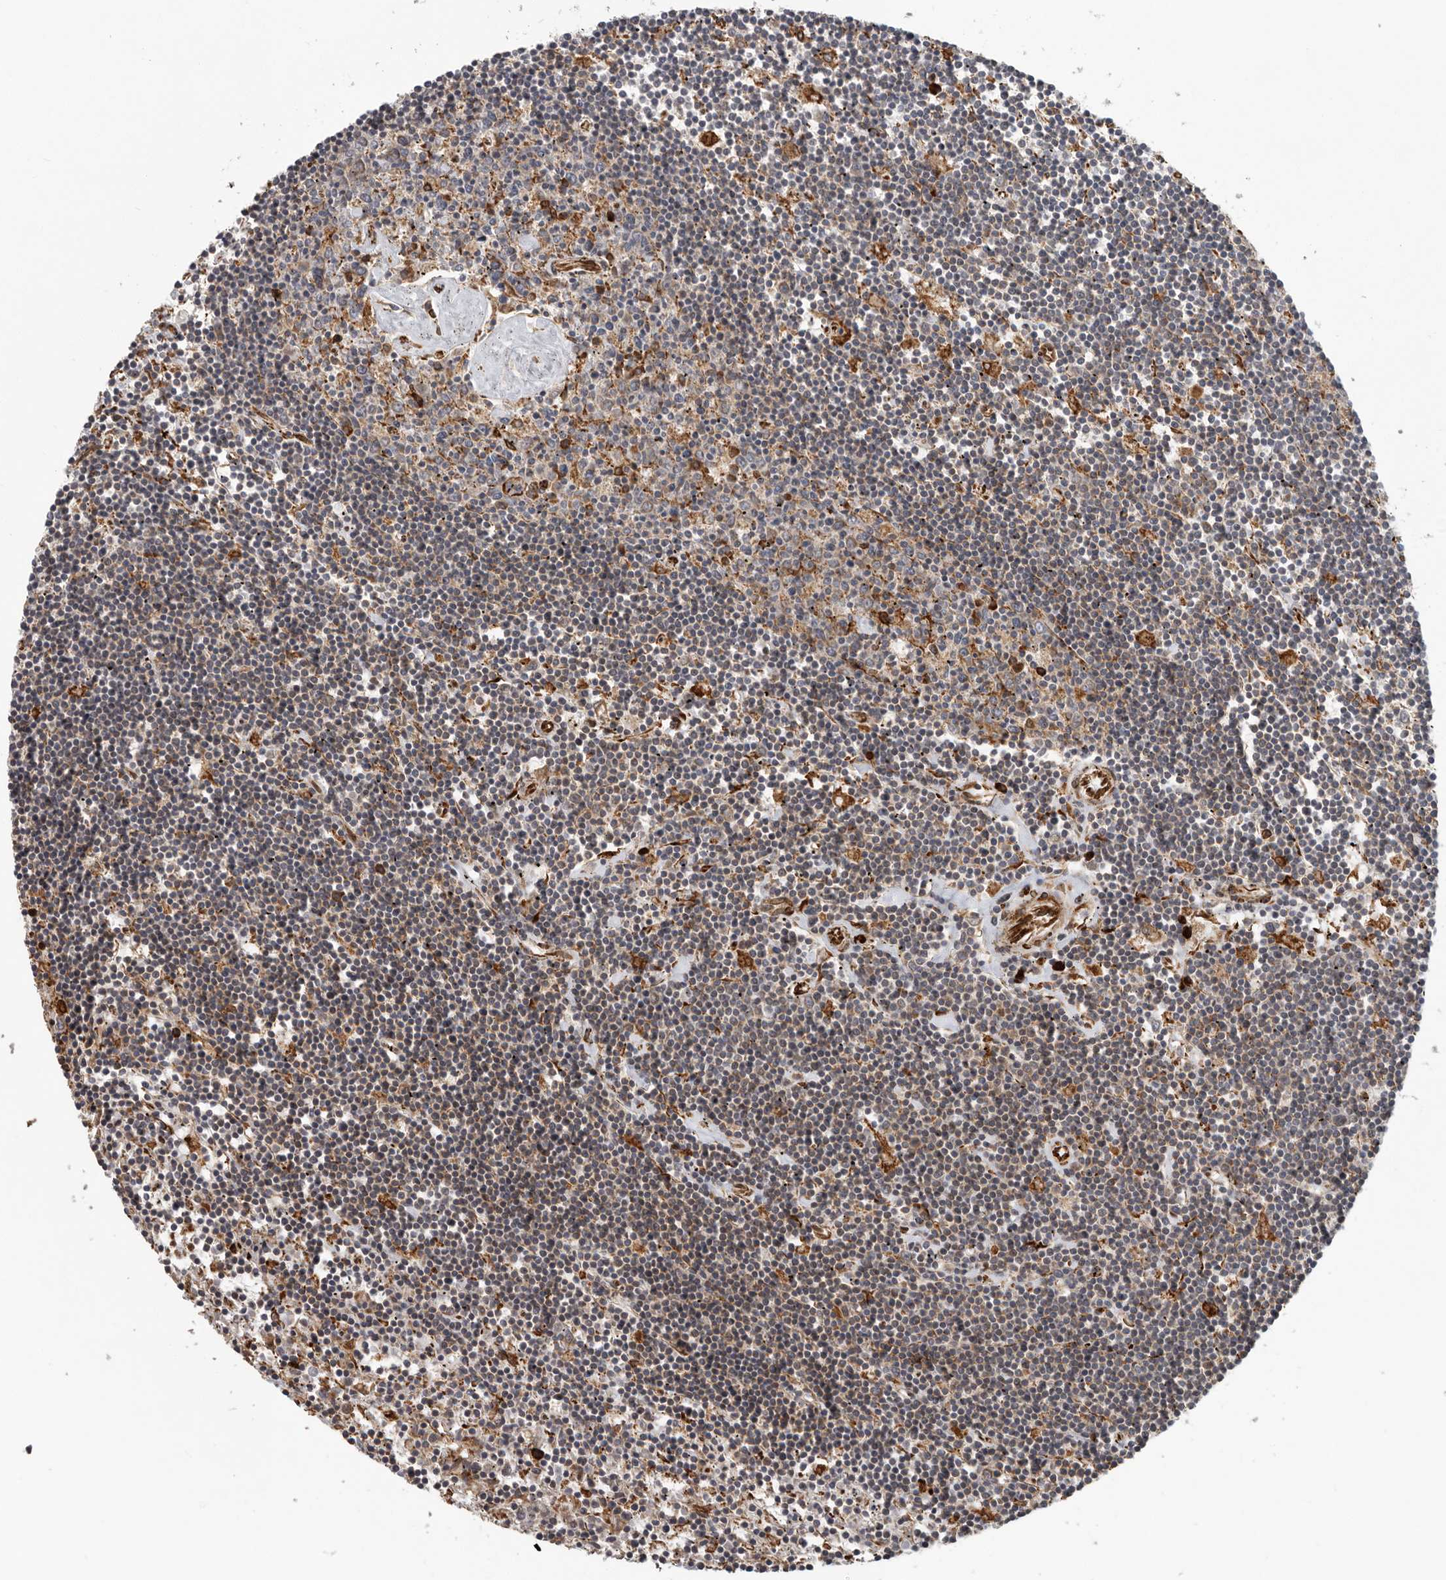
{"staining": {"intensity": "weak", "quantity": "<25%", "location": "cytoplasmic/membranous"}, "tissue": "lymphoma", "cell_type": "Tumor cells", "image_type": "cancer", "snomed": [{"axis": "morphology", "description": "Malignant lymphoma, non-Hodgkin's type, Low grade"}, {"axis": "topography", "description": "Spleen"}], "caption": "The image reveals no significant expression in tumor cells of malignant lymphoma, non-Hodgkin's type (low-grade).", "gene": "CEP350", "patient": {"sex": "male", "age": 76}}